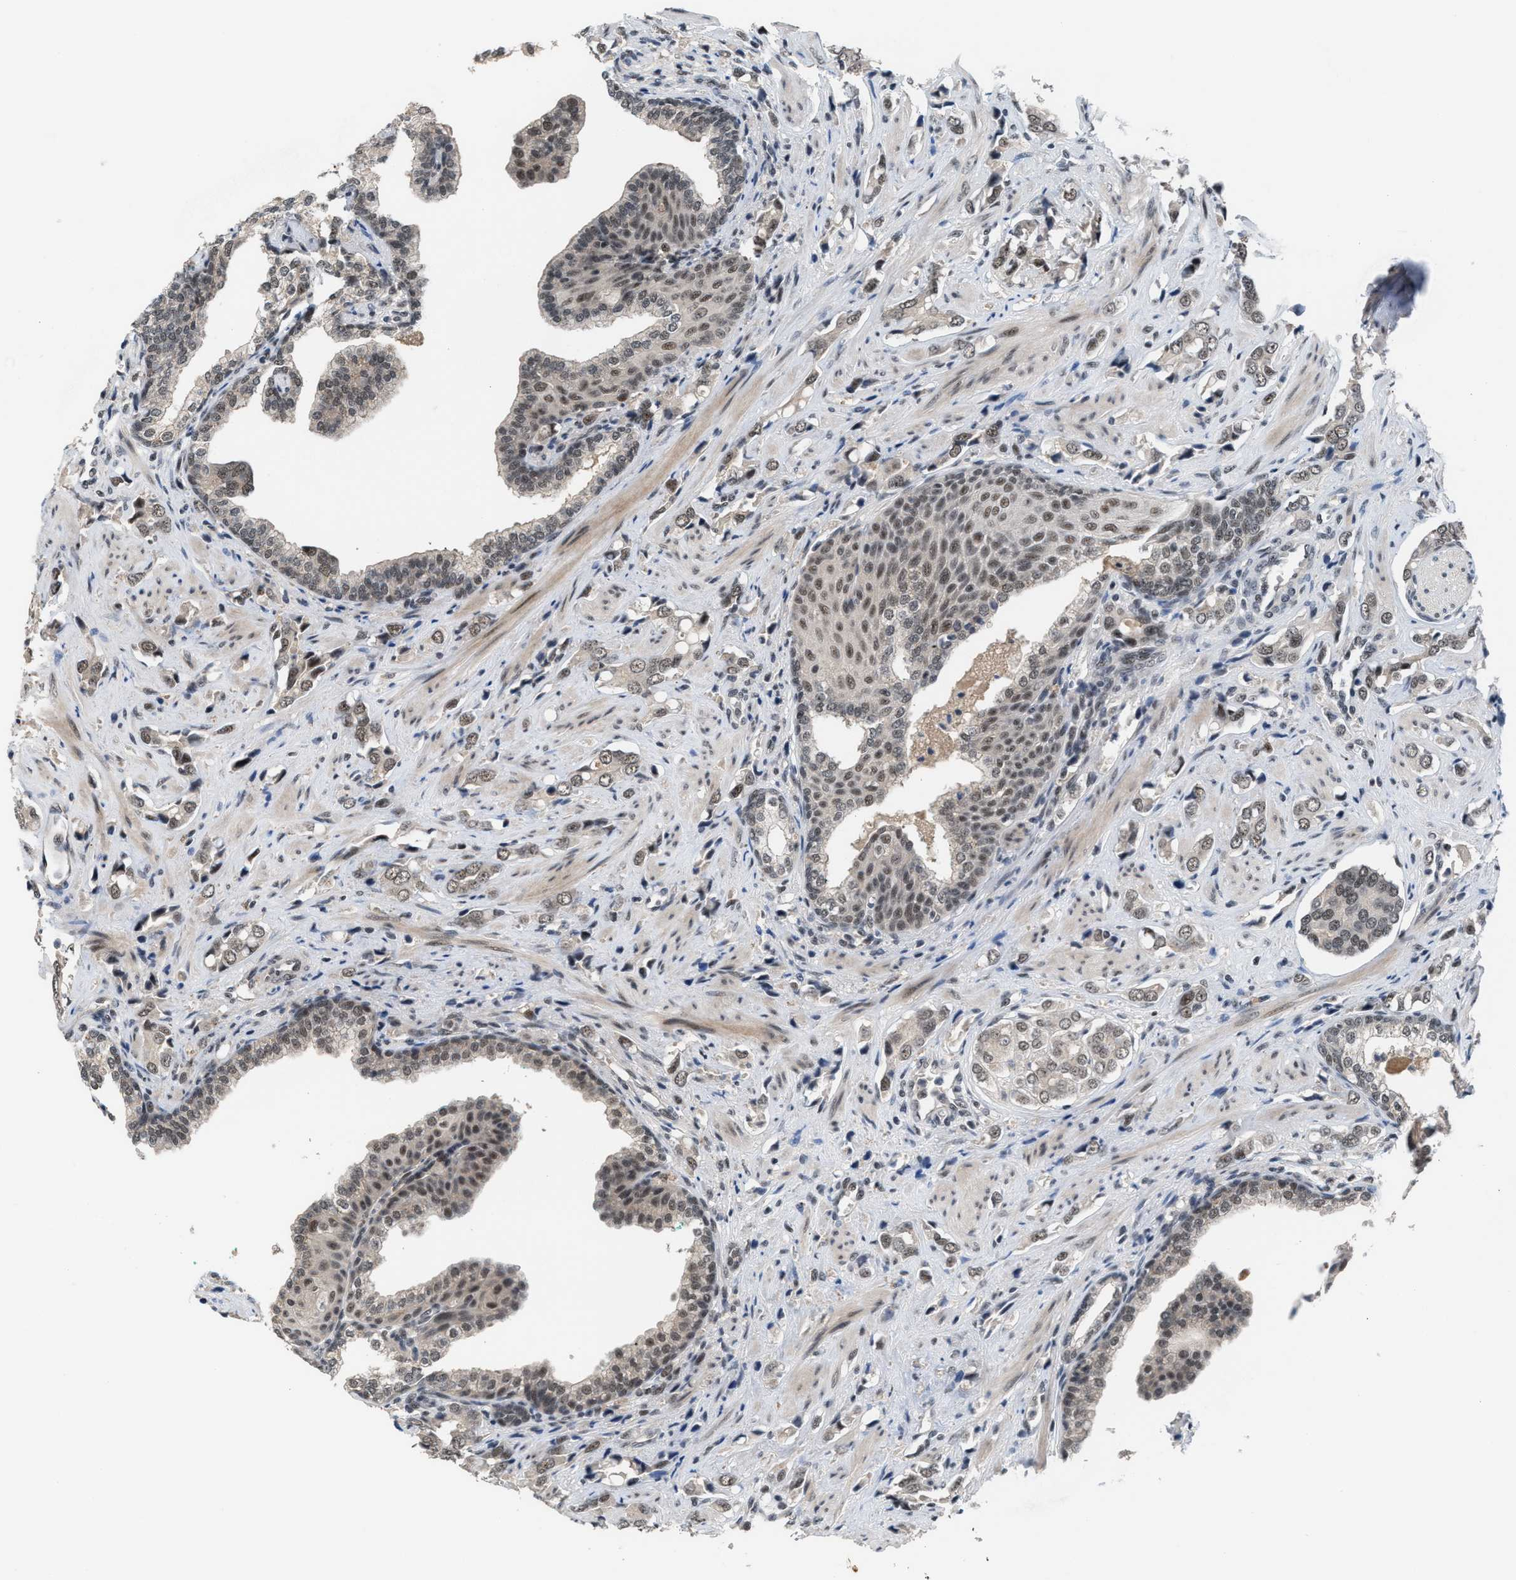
{"staining": {"intensity": "weak", "quantity": ">75%", "location": "nuclear"}, "tissue": "prostate cancer", "cell_type": "Tumor cells", "image_type": "cancer", "snomed": [{"axis": "morphology", "description": "Adenocarcinoma, High grade"}, {"axis": "topography", "description": "Prostate"}], "caption": "Protein positivity by immunohistochemistry (IHC) demonstrates weak nuclear expression in approximately >75% of tumor cells in prostate cancer.", "gene": "PRPF4", "patient": {"sex": "male", "age": 52}}